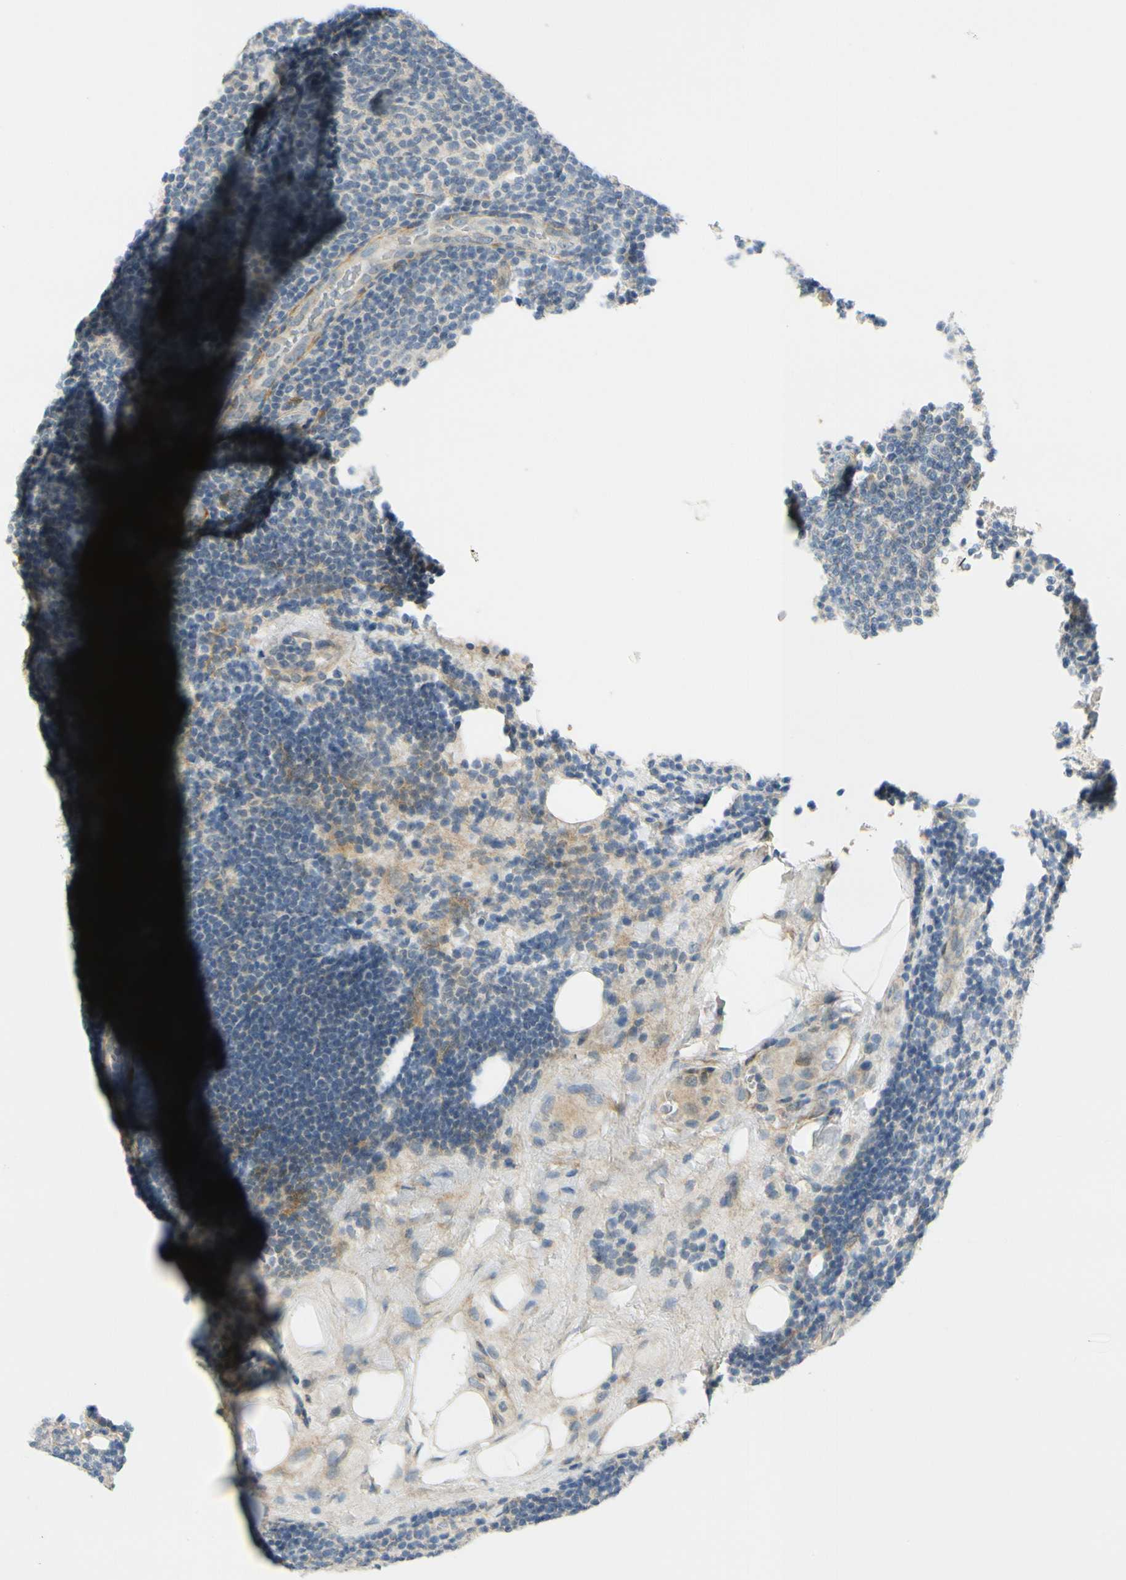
{"staining": {"intensity": "negative", "quantity": "none", "location": "none"}, "tissue": "lymphoma", "cell_type": "Tumor cells", "image_type": "cancer", "snomed": [{"axis": "morphology", "description": "Malignant lymphoma, non-Hodgkin's type, Low grade"}, {"axis": "topography", "description": "Lymph node"}], "caption": "Malignant lymphoma, non-Hodgkin's type (low-grade) was stained to show a protein in brown. There is no significant positivity in tumor cells.", "gene": "FHL2", "patient": {"sex": "male", "age": 83}}